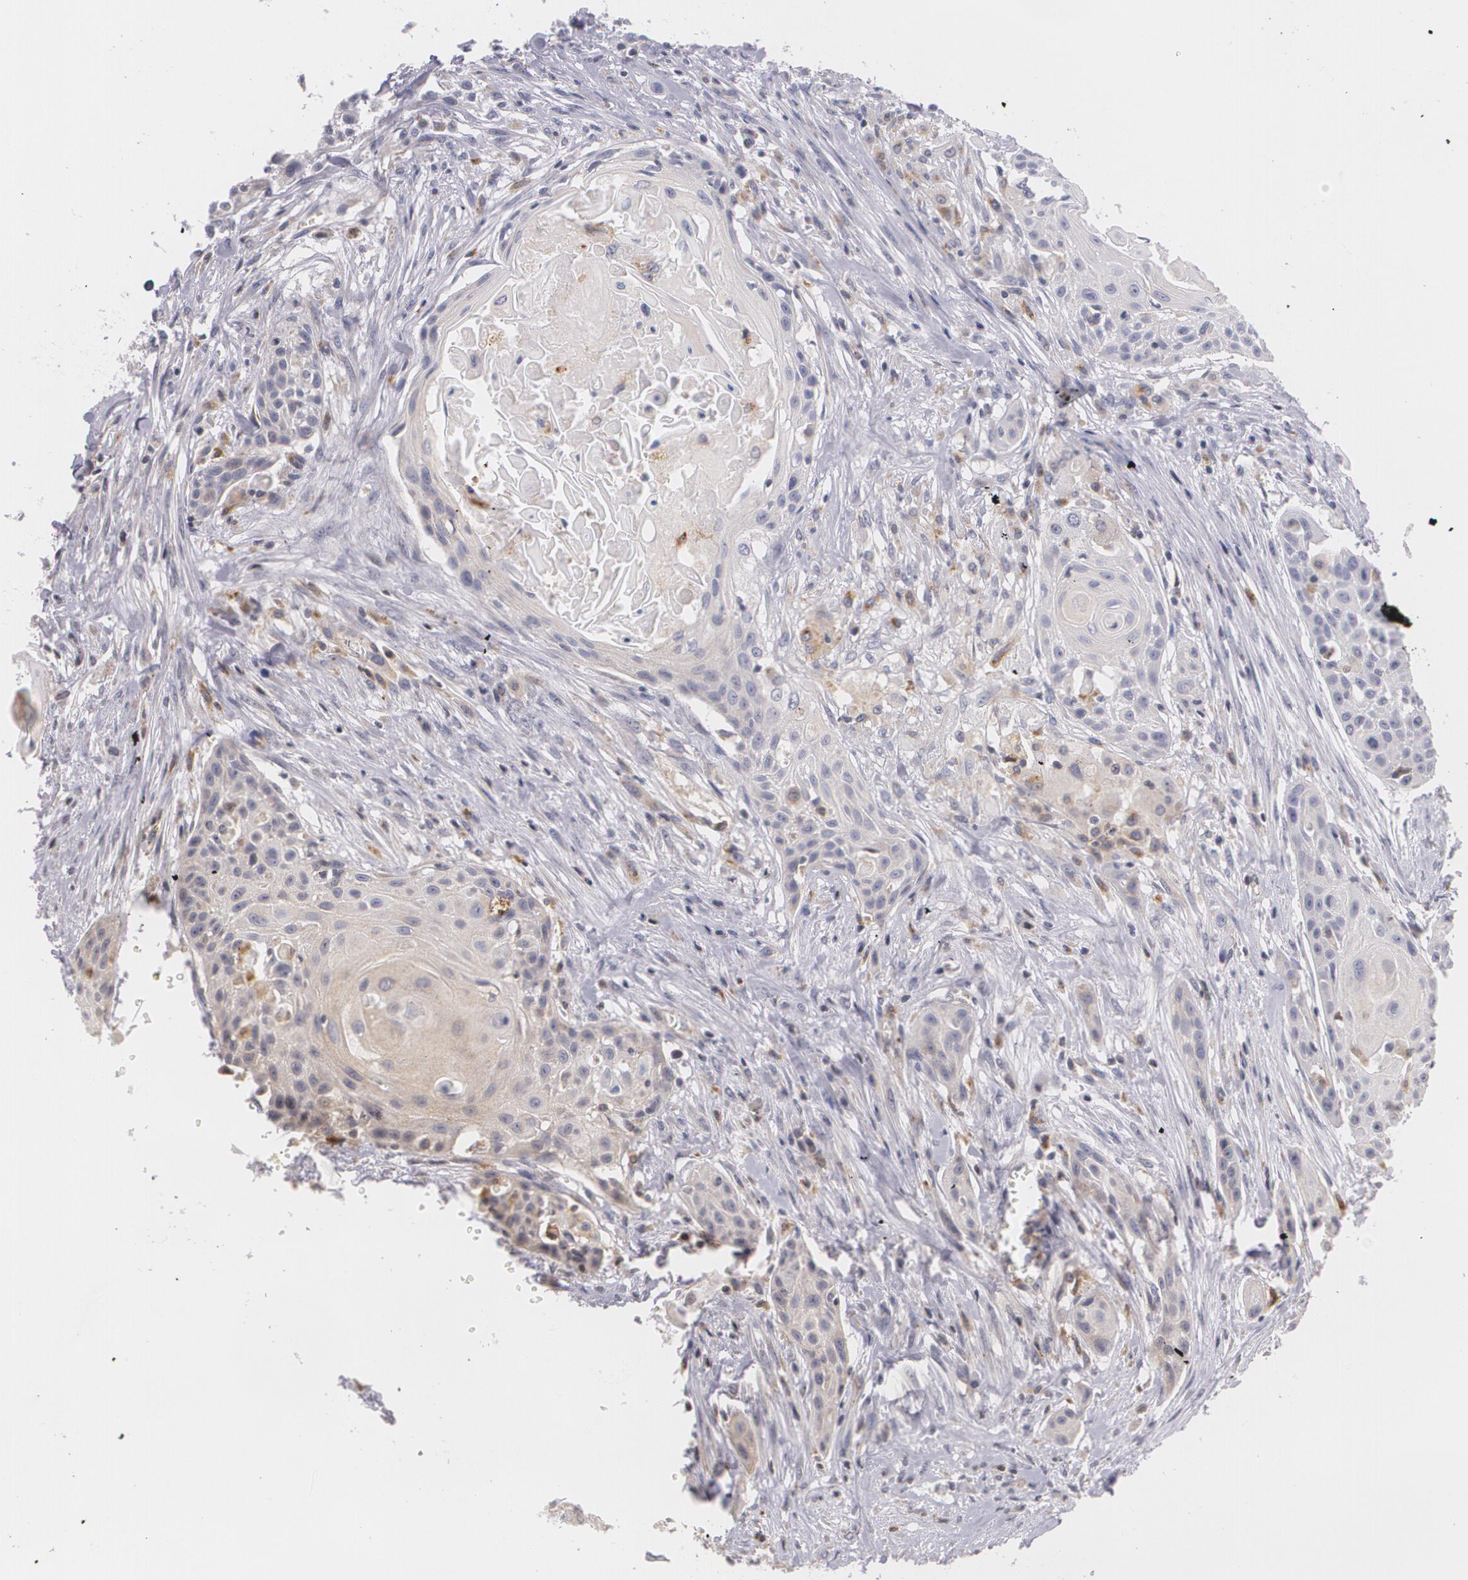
{"staining": {"intensity": "weak", "quantity": "<25%", "location": "cytoplasmic/membranous"}, "tissue": "head and neck cancer", "cell_type": "Tumor cells", "image_type": "cancer", "snomed": [{"axis": "morphology", "description": "Squamous cell carcinoma, NOS"}, {"axis": "morphology", "description": "Squamous cell carcinoma, metastatic, NOS"}, {"axis": "topography", "description": "Lymph node"}, {"axis": "topography", "description": "Salivary gland"}, {"axis": "topography", "description": "Head-Neck"}], "caption": "Immunohistochemistry (IHC) of head and neck cancer displays no expression in tumor cells. Brightfield microscopy of IHC stained with DAB (brown) and hematoxylin (blue), captured at high magnification.", "gene": "VAV3", "patient": {"sex": "female", "age": 74}}